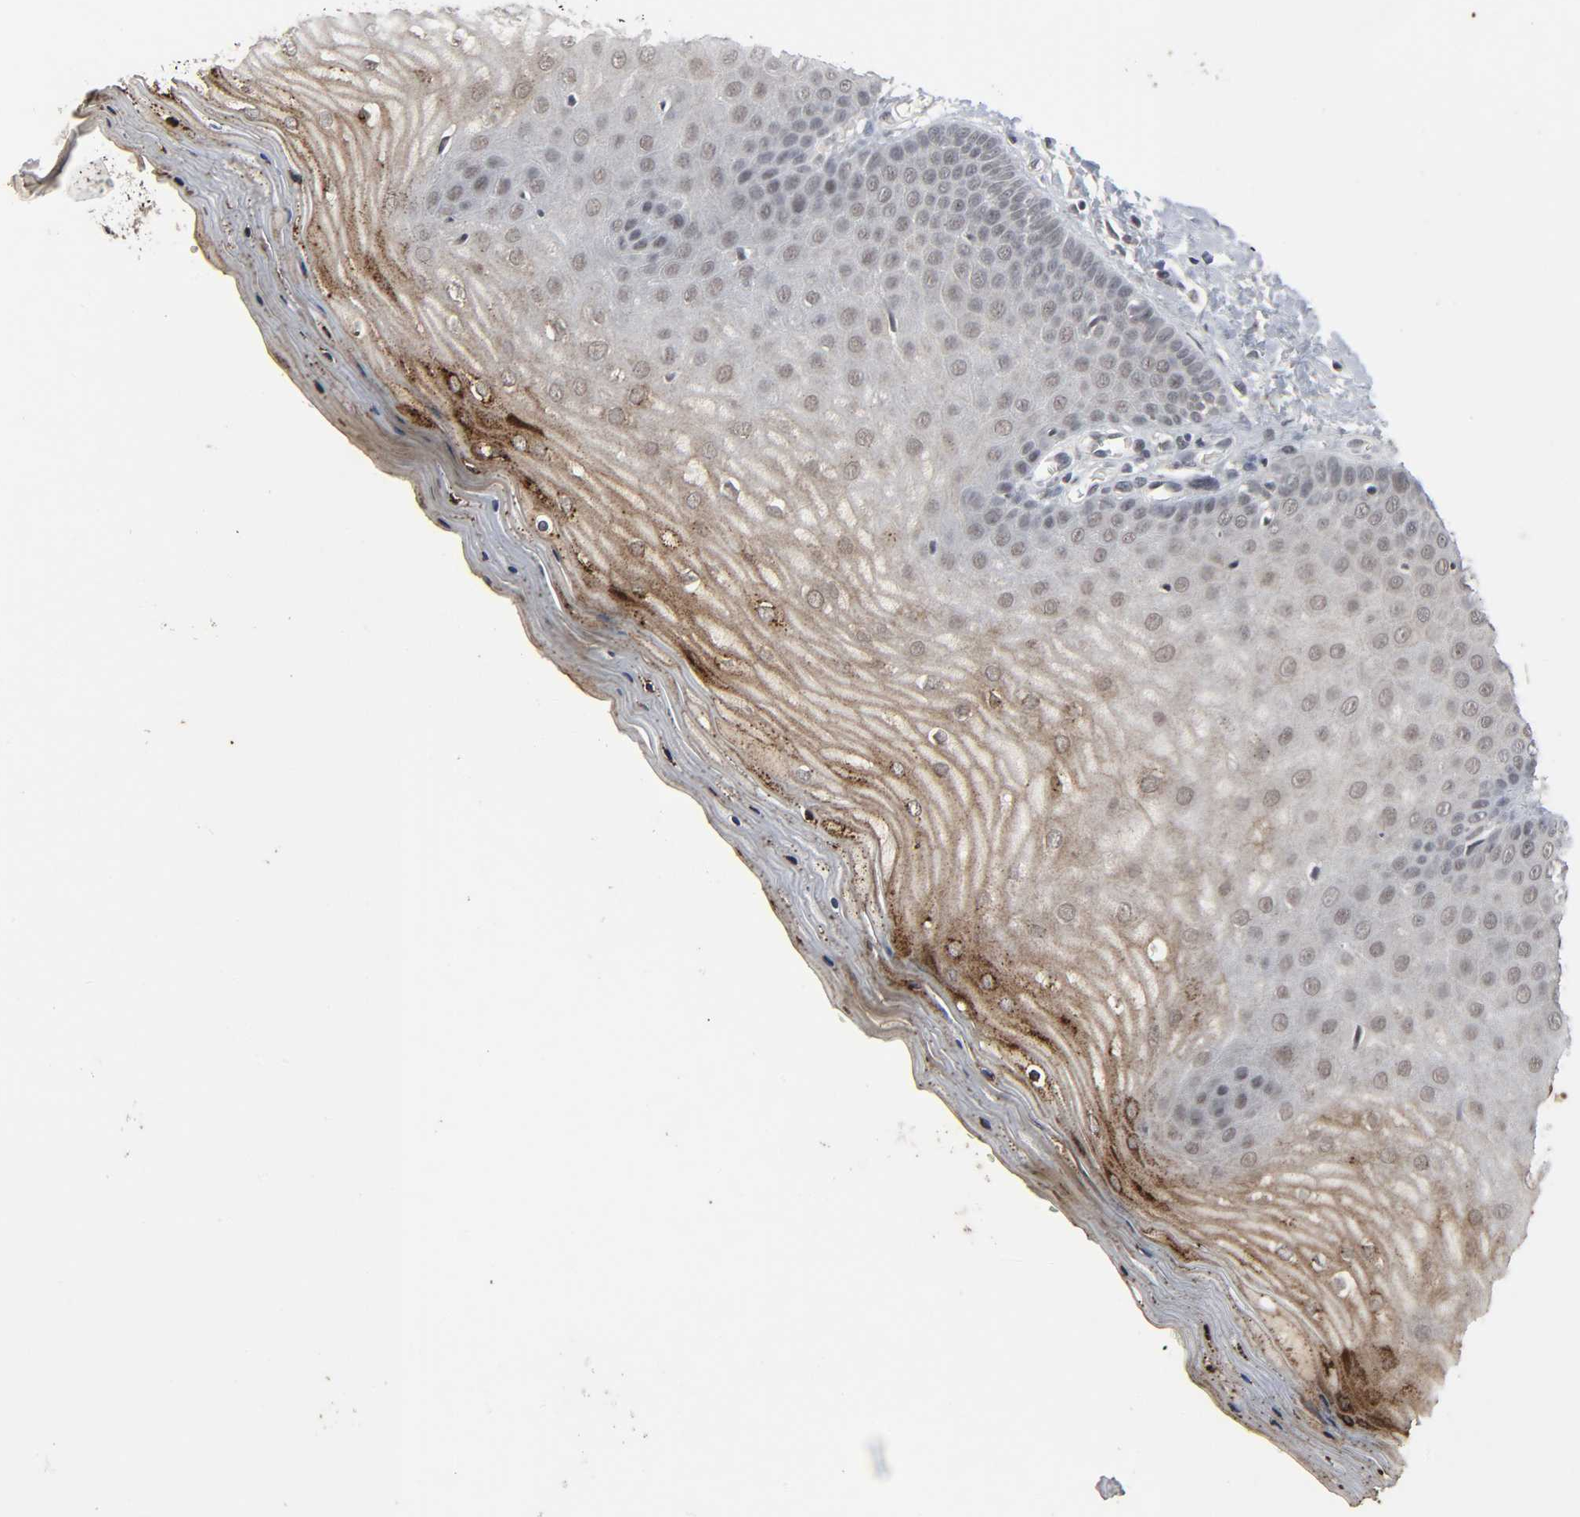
{"staining": {"intensity": "strong", "quantity": ">75%", "location": "cytoplasmic/membranous"}, "tissue": "cervix", "cell_type": "Glandular cells", "image_type": "normal", "snomed": [{"axis": "morphology", "description": "Normal tissue, NOS"}, {"axis": "topography", "description": "Cervix"}], "caption": "IHC (DAB) staining of benign cervix shows strong cytoplasmic/membranous protein expression in about >75% of glandular cells.", "gene": "MUC1", "patient": {"sex": "female", "age": 55}}